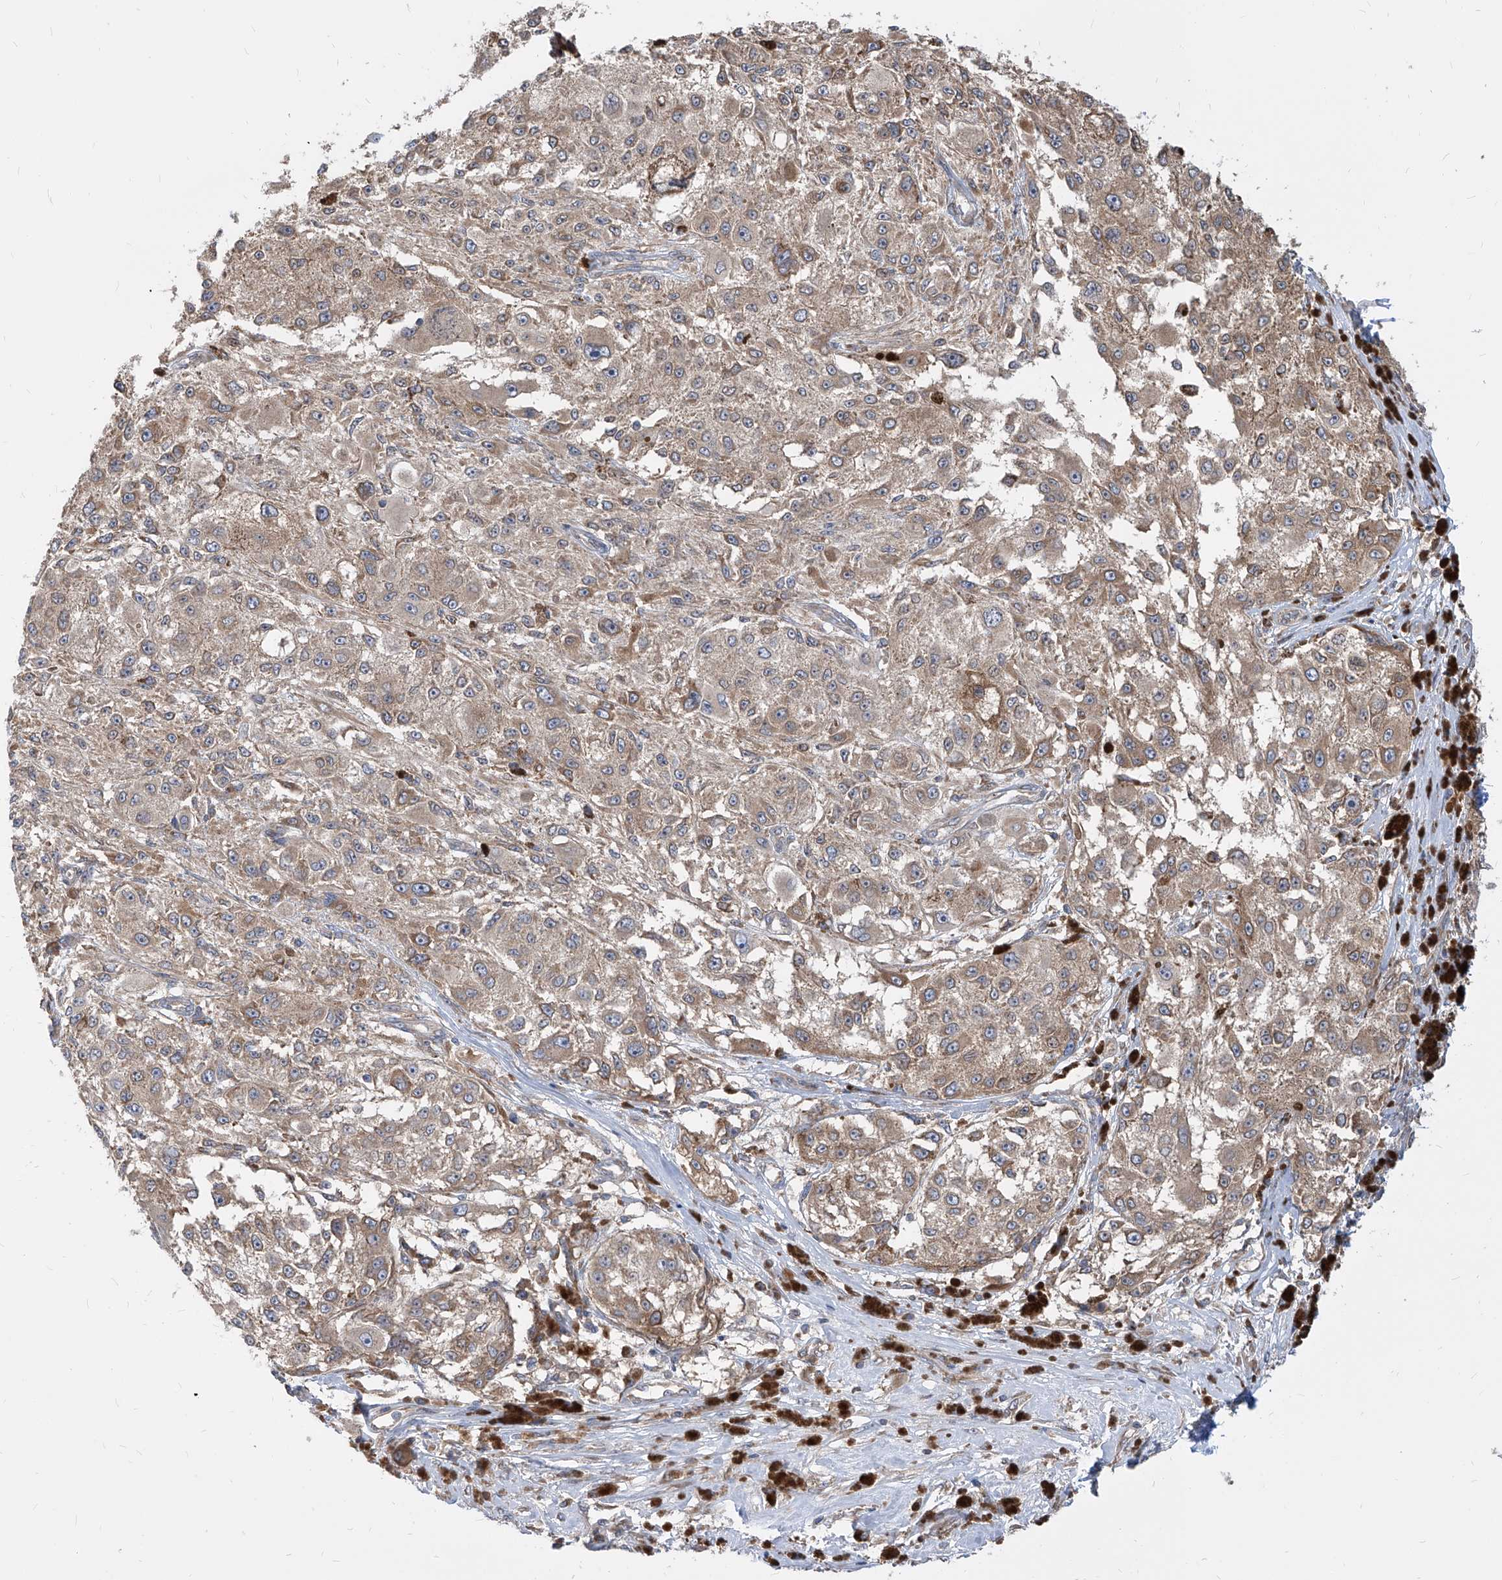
{"staining": {"intensity": "weak", "quantity": ">75%", "location": "cytoplasmic/membranous"}, "tissue": "melanoma", "cell_type": "Tumor cells", "image_type": "cancer", "snomed": [{"axis": "morphology", "description": "Necrosis, NOS"}, {"axis": "morphology", "description": "Malignant melanoma, NOS"}, {"axis": "topography", "description": "Skin"}], "caption": "This image exhibits melanoma stained with immunohistochemistry (IHC) to label a protein in brown. The cytoplasmic/membranous of tumor cells show weak positivity for the protein. Nuclei are counter-stained blue.", "gene": "FAM83B", "patient": {"sex": "female", "age": 87}}